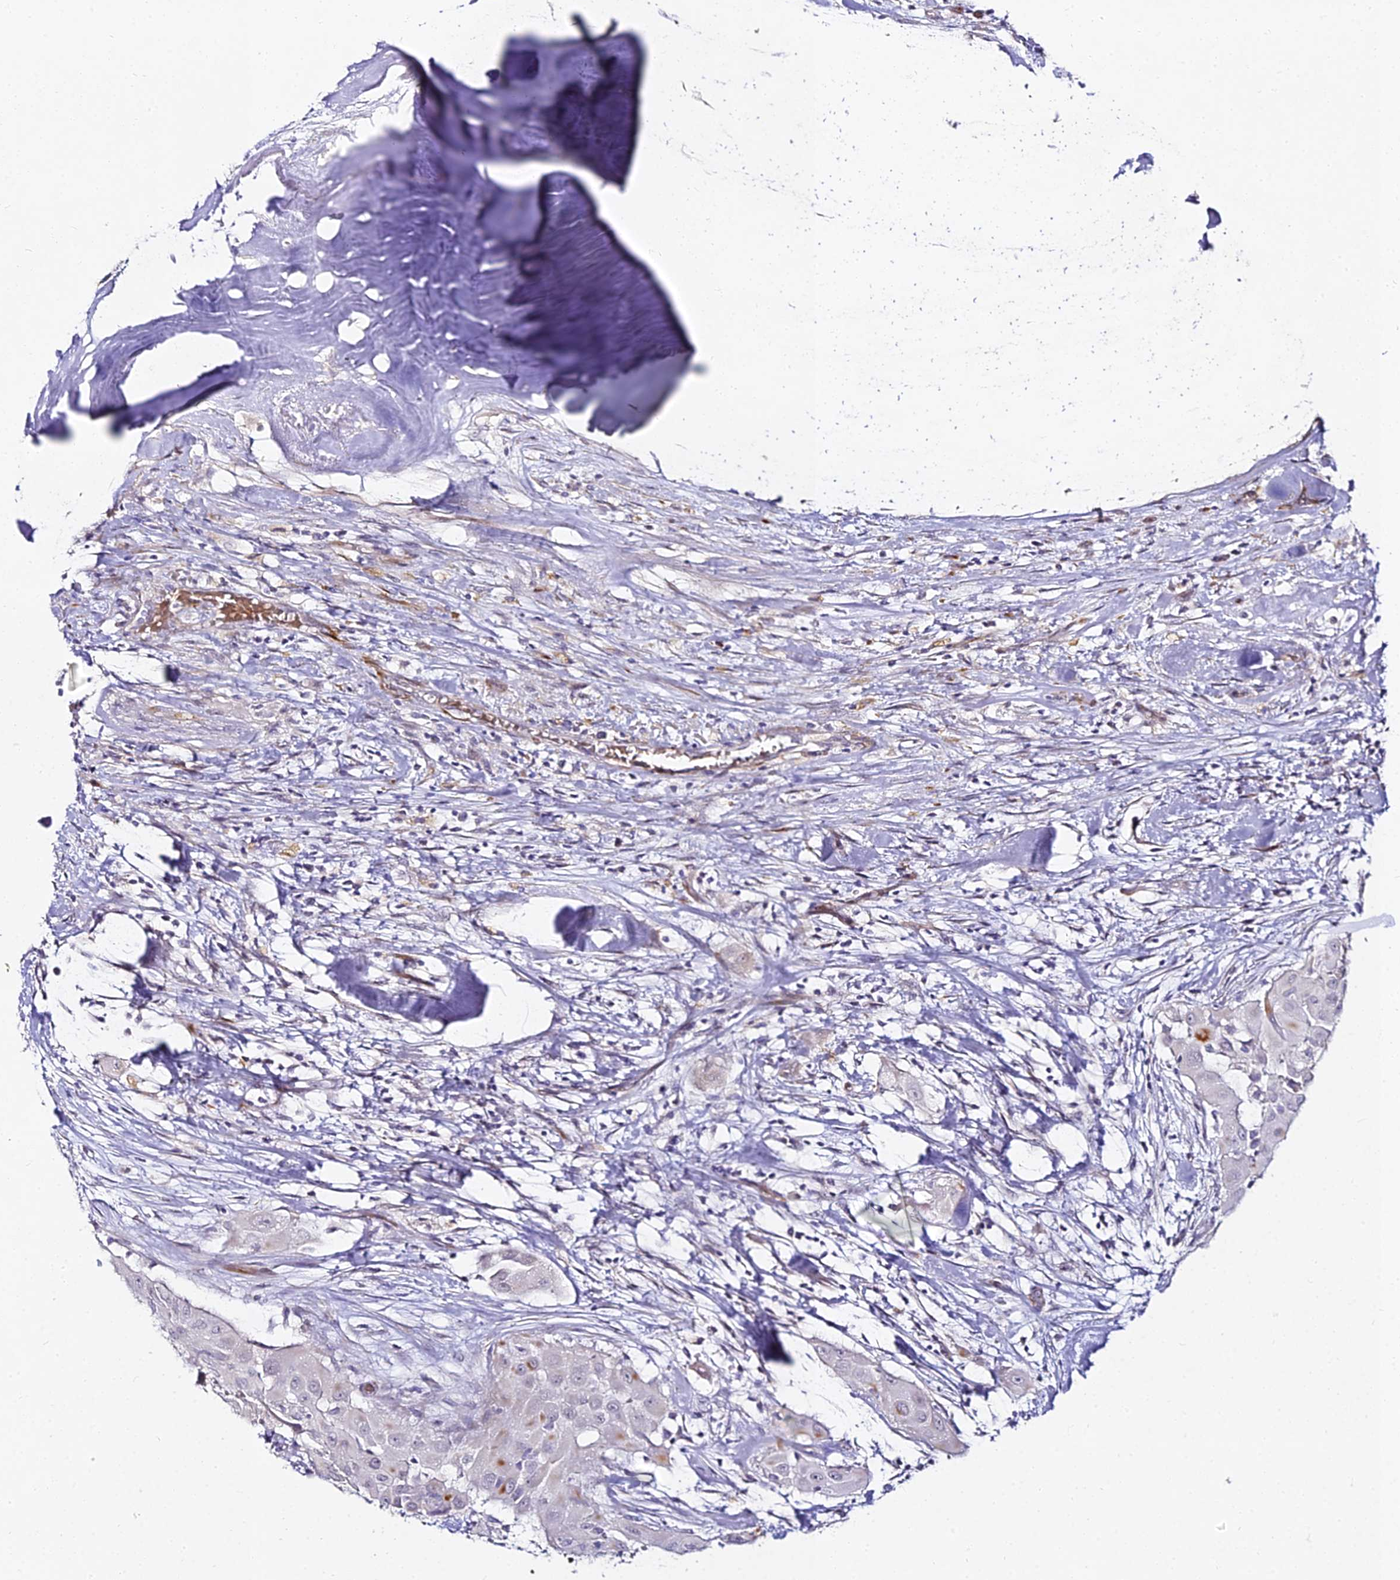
{"staining": {"intensity": "moderate", "quantity": "<25%", "location": "cytoplasmic/membranous"}, "tissue": "thyroid cancer", "cell_type": "Tumor cells", "image_type": "cancer", "snomed": [{"axis": "morphology", "description": "Papillary adenocarcinoma, NOS"}, {"axis": "topography", "description": "Thyroid gland"}], "caption": "Immunohistochemical staining of human thyroid cancer displays low levels of moderate cytoplasmic/membranous protein positivity in approximately <25% of tumor cells. The protein is stained brown, and the nuclei are stained in blue (DAB IHC with brightfield microscopy, high magnification).", "gene": "ALPG", "patient": {"sex": "female", "age": 59}}